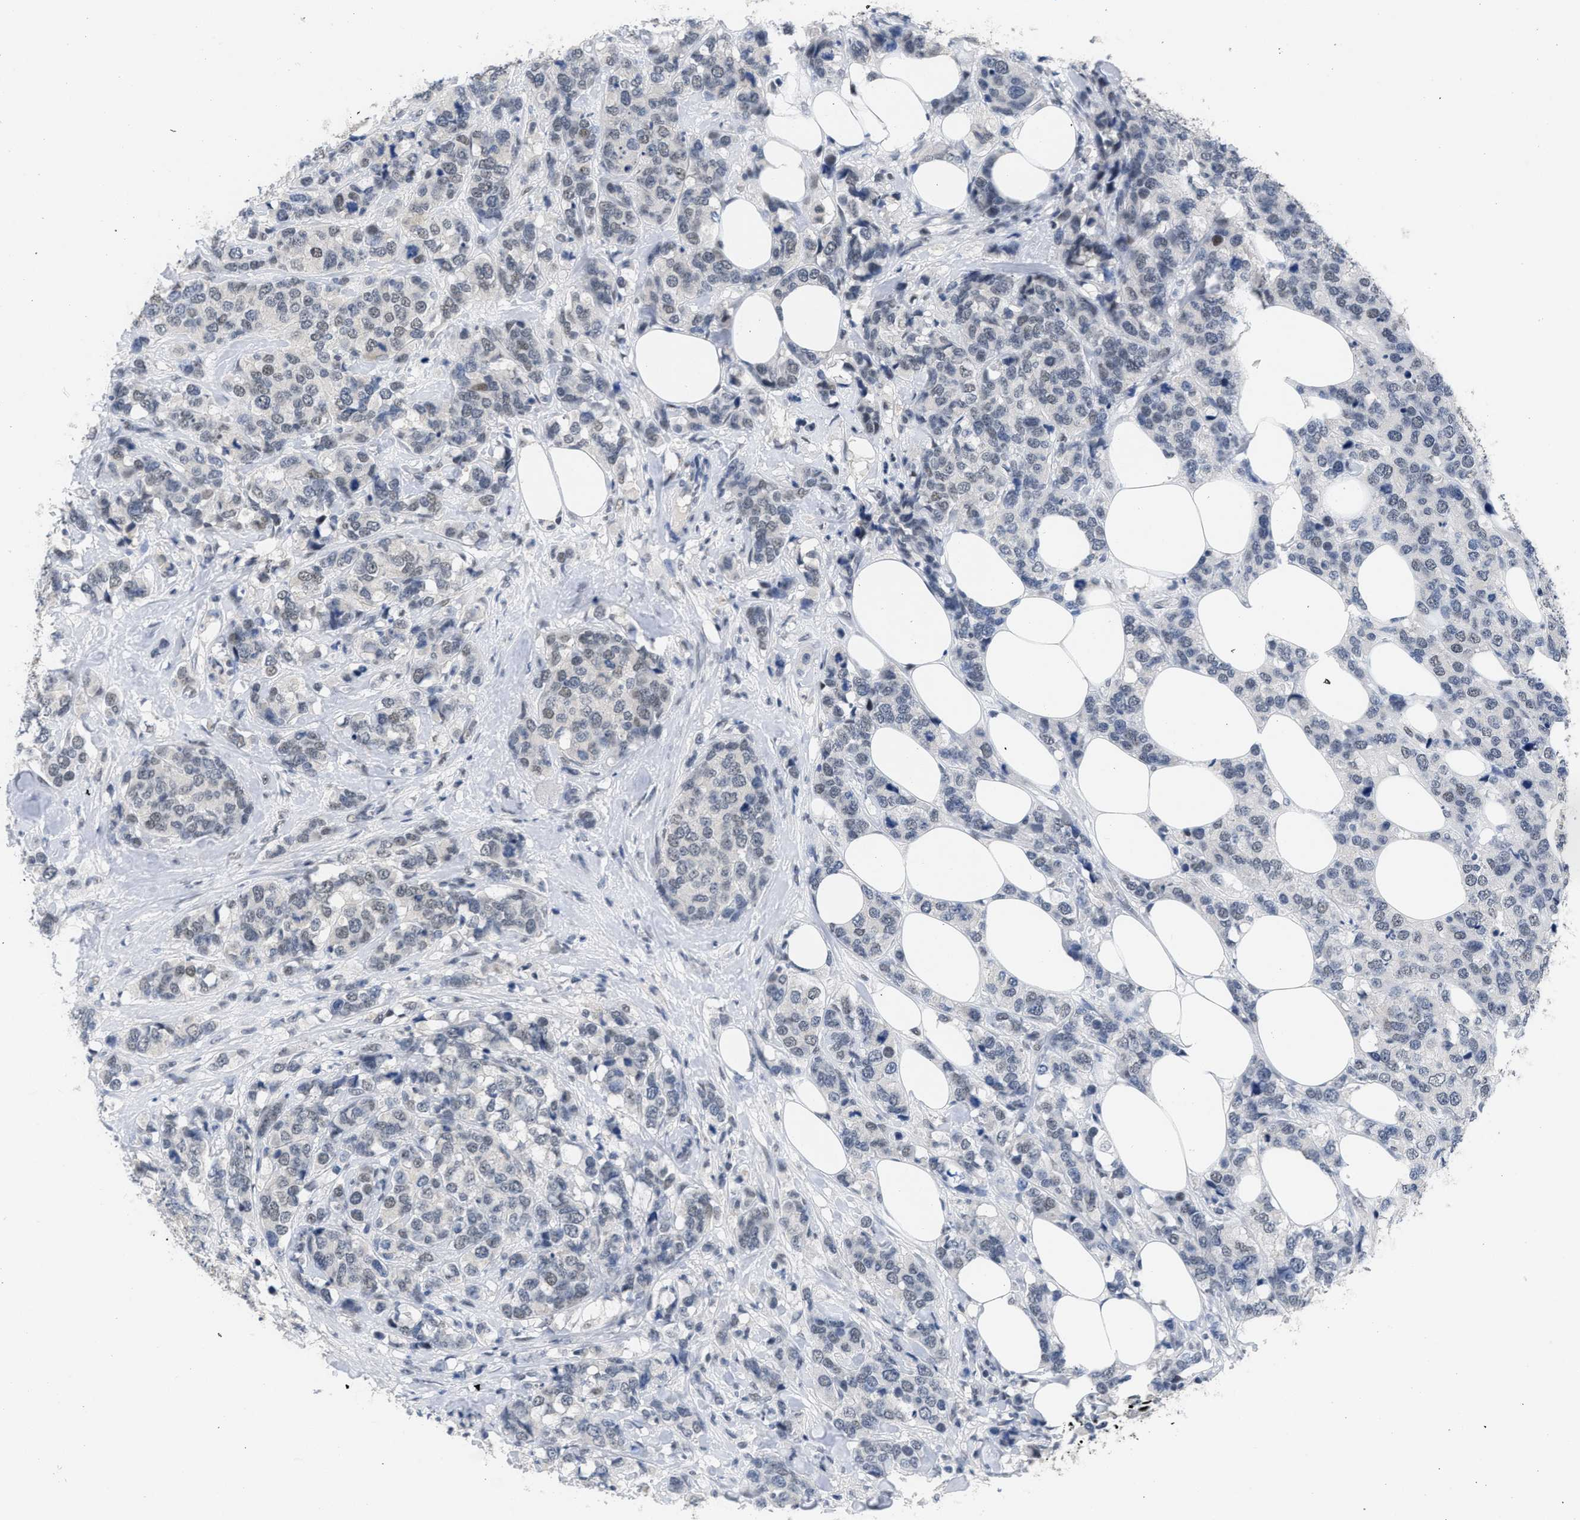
{"staining": {"intensity": "weak", "quantity": "<25%", "location": "nuclear"}, "tissue": "breast cancer", "cell_type": "Tumor cells", "image_type": "cancer", "snomed": [{"axis": "morphology", "description": "Lobular carcinoma"}, {"axis": "topography", "description": "Breast"}], "caption": "Tumor cells show no significant expression in lobular carcinoma (breast).", "gene": "GGNBP2", "patient": {"sex": "female", "age": 59}}